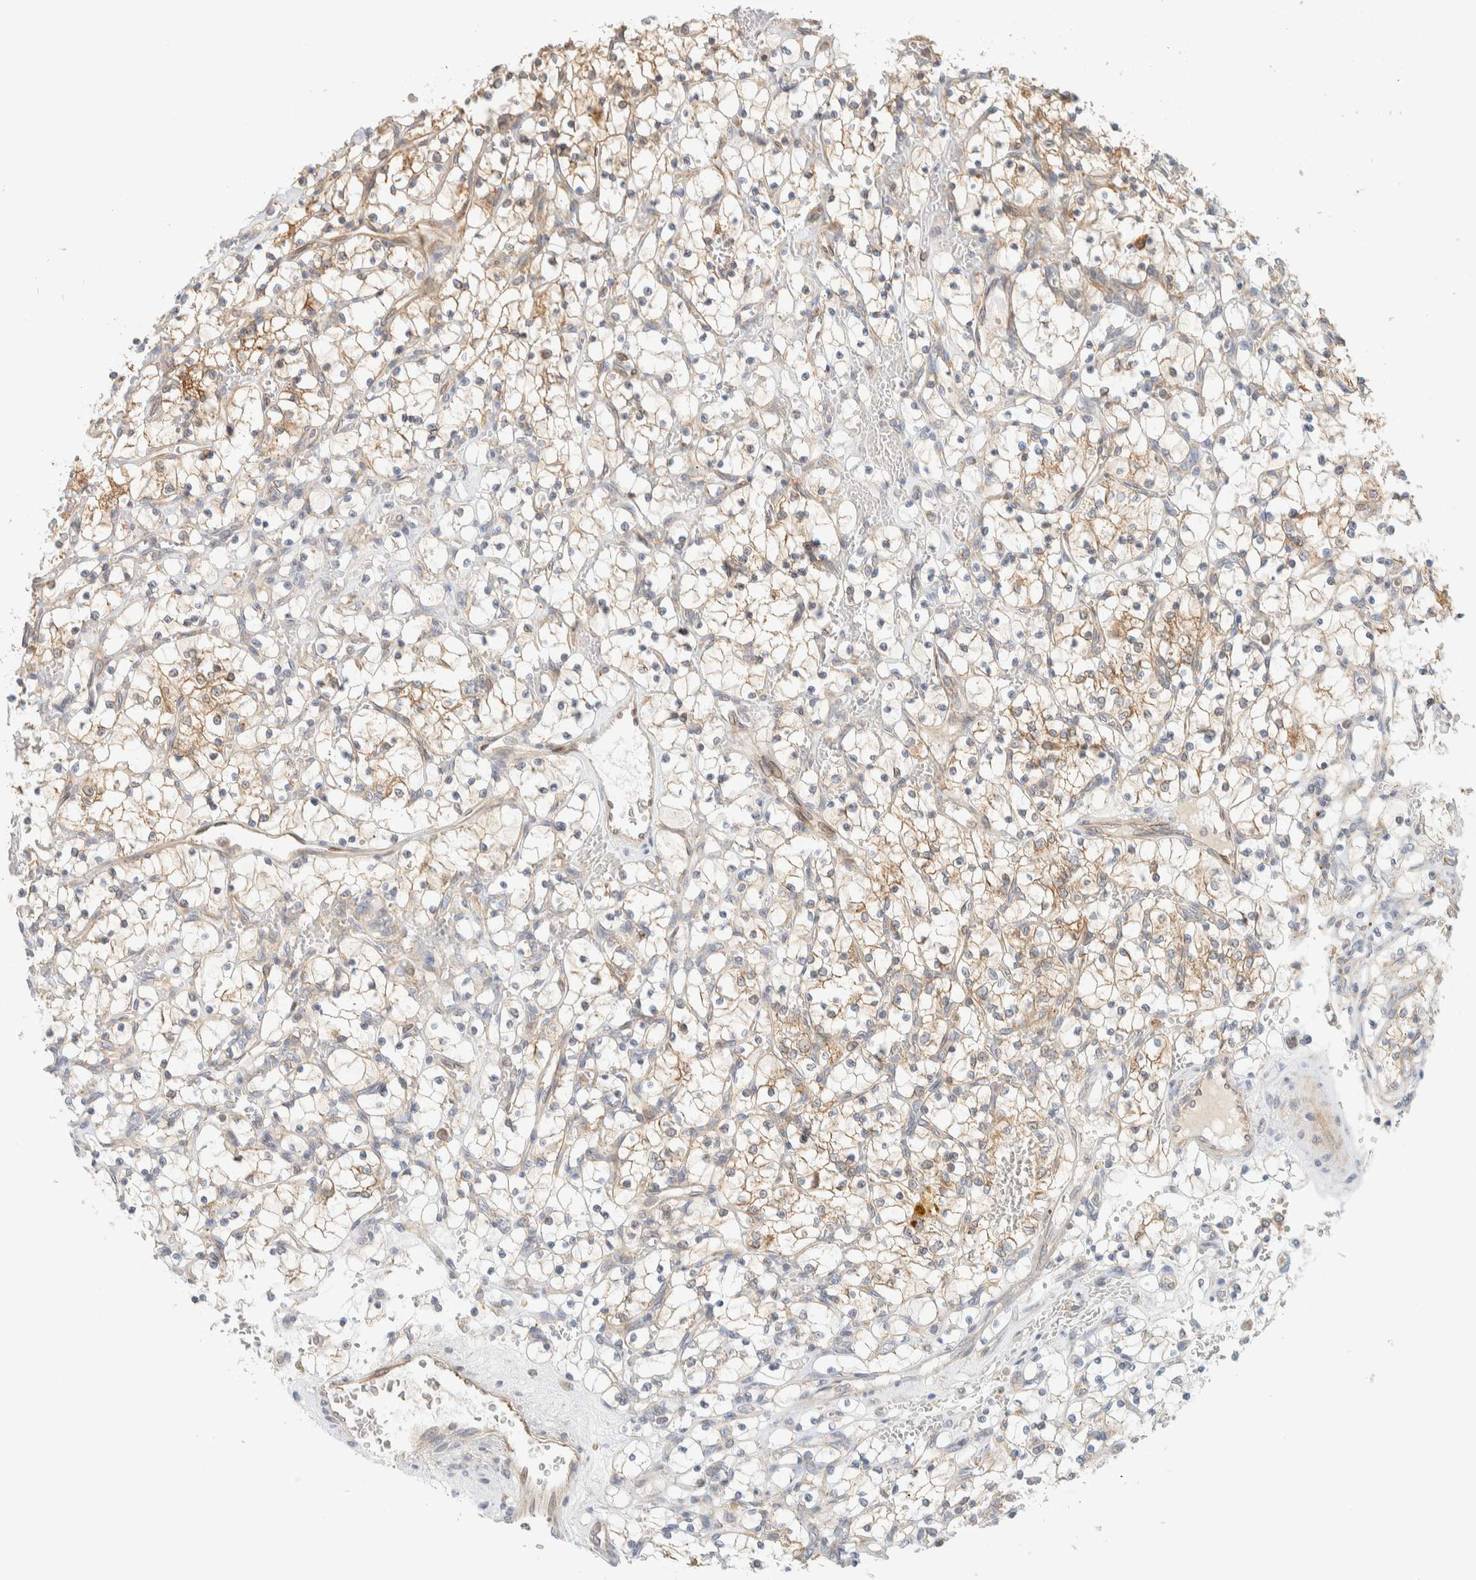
{"staining": {"intensity": "weak", "quantity": ">75%", "location": "cytoplasmic/membranous"}, "tissue": "renal cancer", "cell_type": "Tumor cells", "image_type": "cancer", "snomed": [{"axis": "morphology", "description": "Adenocarcinoma, NOS"}, {"axis": "topography", "description": "Kidney"}], "caption": "Immunohistochemistry (IHC) histopathology image of neoplastic tissue: human renal cancer stained using IHC shows low levels of weak protein expression localized specifically in the cytoplasmic/membranous of tumor cells, appearing as a cytoplasmic/membranous brown color.", "gene": "NT5C", "patient": {"sex": "female", "age": 69}}